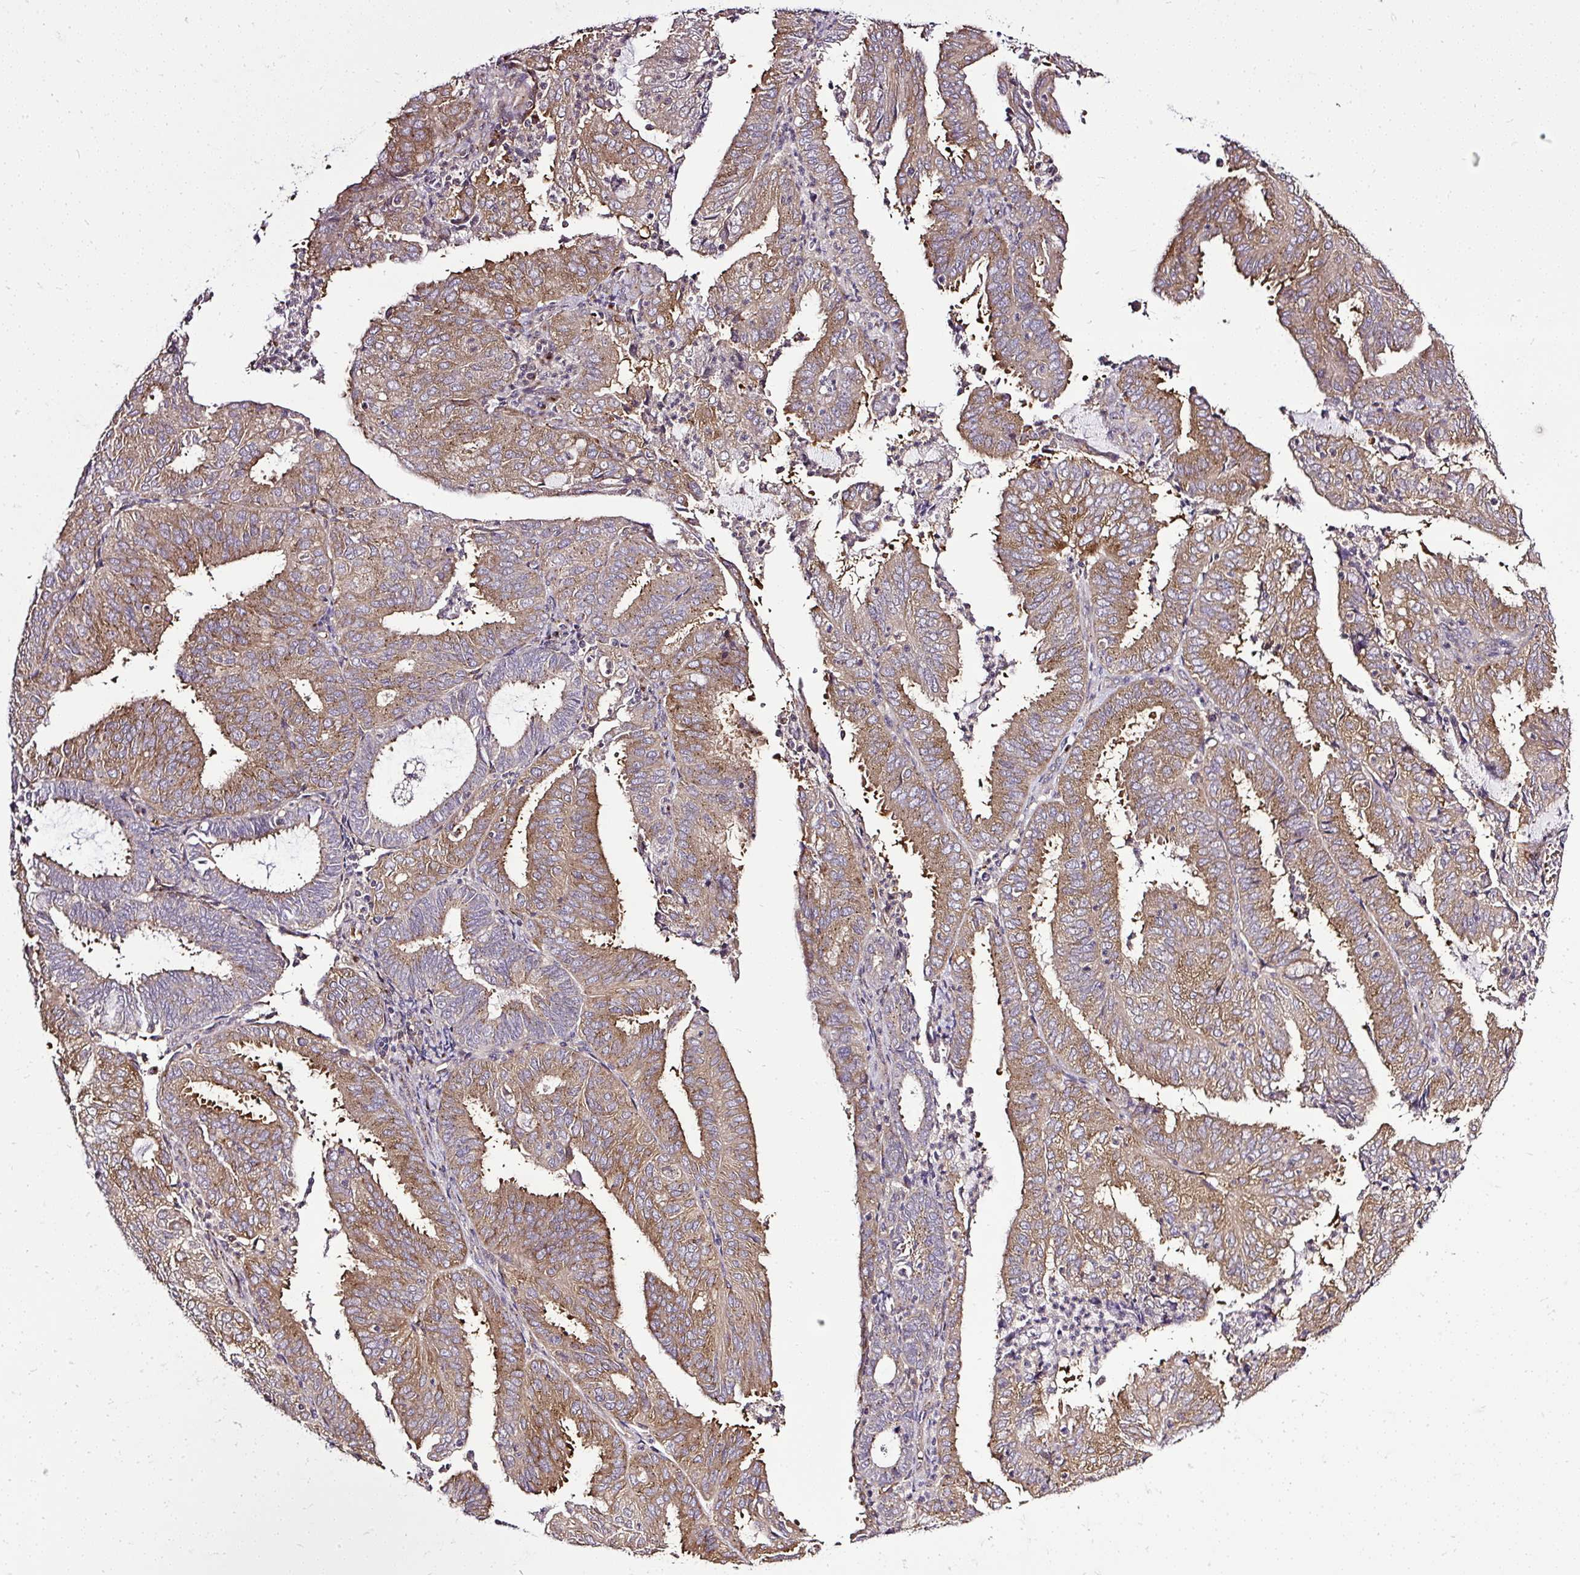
{"staining": {"intensity": "moderate", "quantity": ">75%", "location": "cytoplasmic/membranous"}, "tissue": "endometrial cancer", "cell_type": "Tumor cells", "image_type": "cancer", "snomed": [{"axis": "morphology", "description": "Adenocarcinoma, NOS"}, {"axis": "topography", "description": "Uterus"}], "caption": "Immunohistochemical staining of endometrial cancer (adenocarcinoma) displays medium levels of moderate cytoplasmic/membranous protein expression in about >75% of tumor cells. The staining was performed using DAB (3,3'-diaminobenzidine) to visualize the protein expression in brown, while the nuclei were stained in blue with hematoxylin (Magnification: 20x).", "gene": "SMC4", "patient": {"sex": "female", "age": 60}}